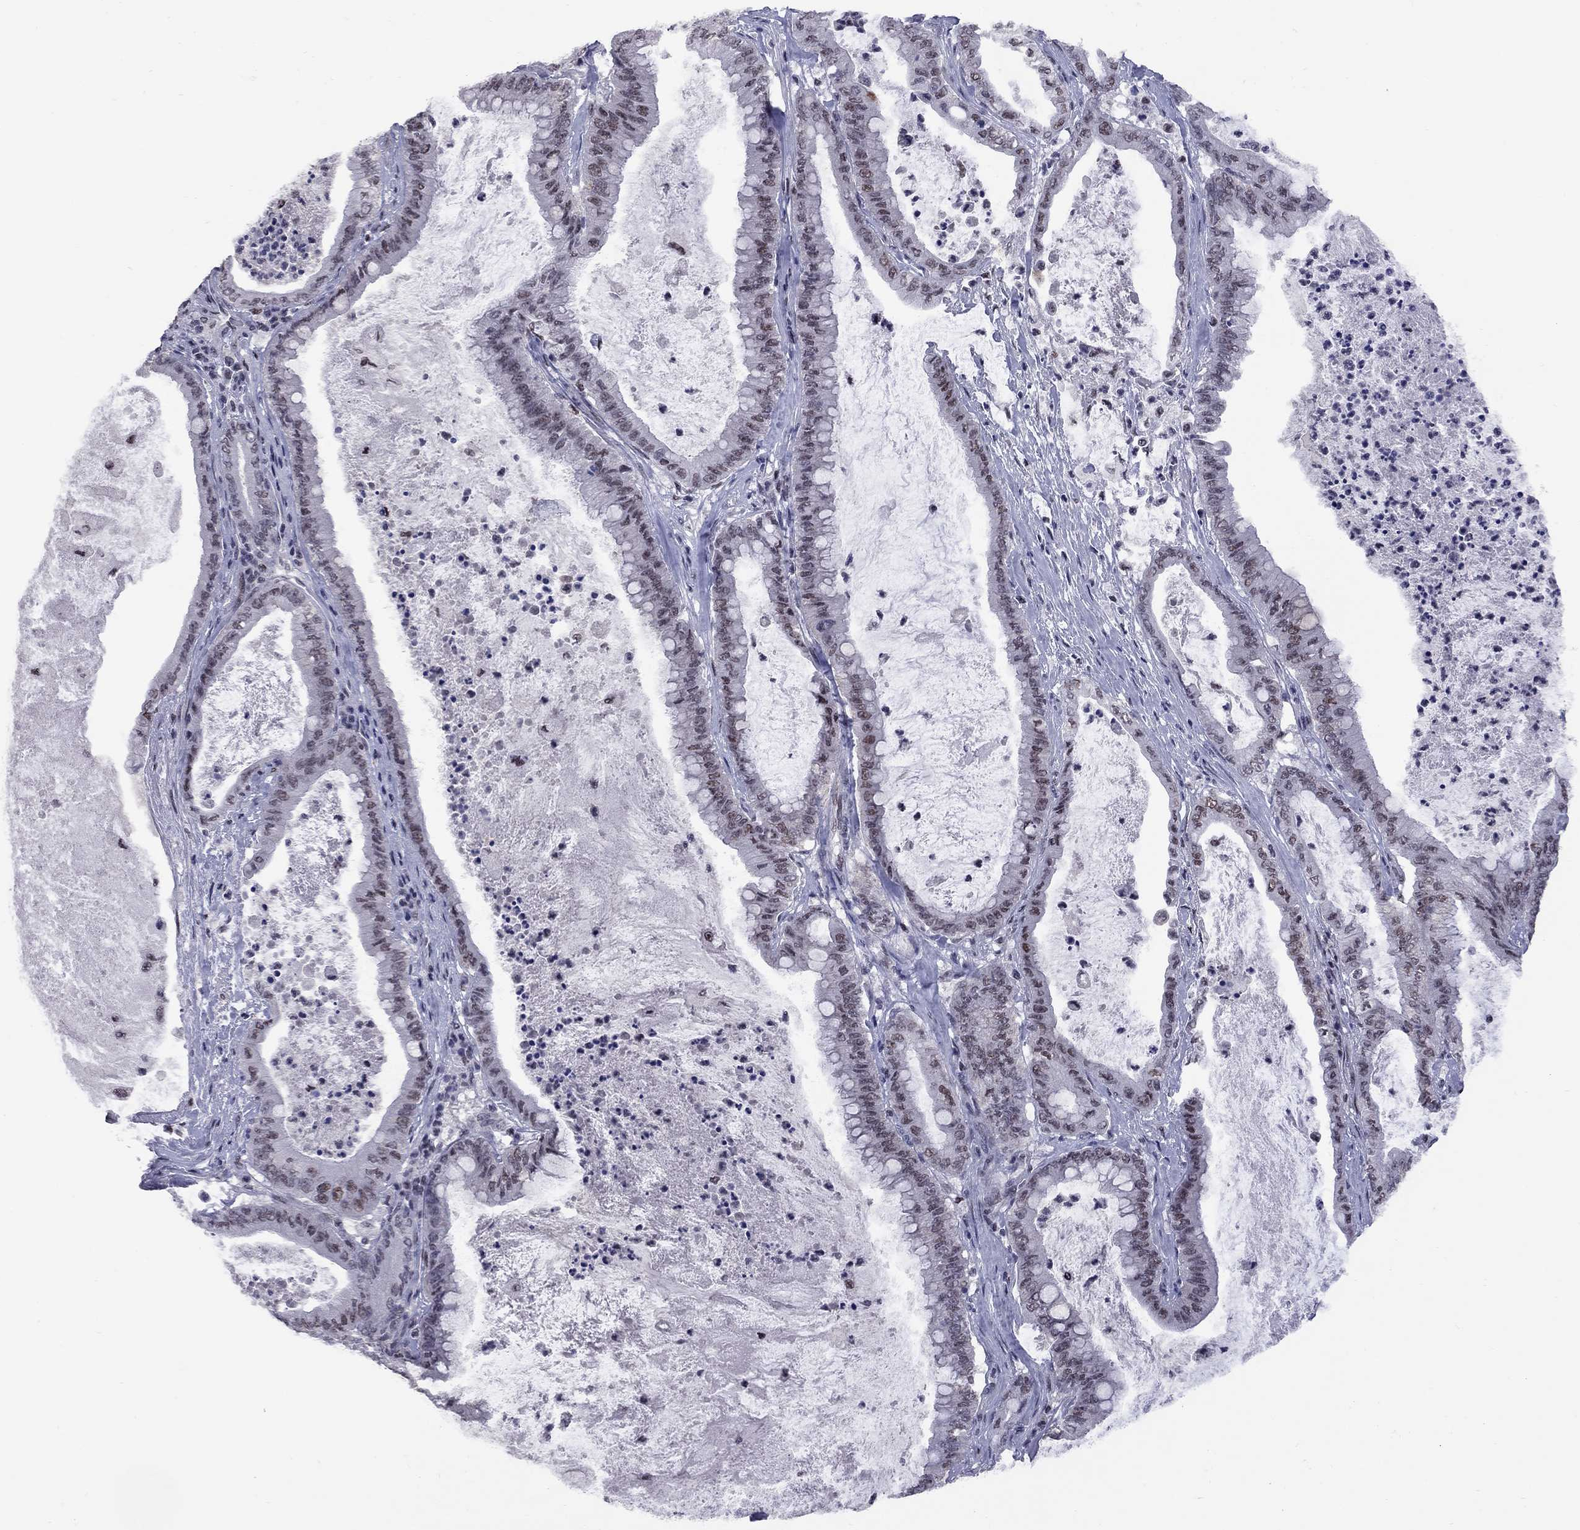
{"staining": {"intensity": "weak", "quantity": ">75%", "location": "nuclear"}, "tissue": "pancreatic cancer", "cell_type": "Tumor cells", "image_type": "cancer", "snomed": [{"axis": "morphology", "description": "Adenocarcinoma, NOS"}, {"axis": "topography", "description": "Pancreas"}], "caption": "About >75% of tumor cells in human pancreatic cancer exhibit weak nuclear protein staining as visualized by brown immunohistochemical staining.", "gene": "TAF9", "patient": {"sex": "male", "age": 71}}